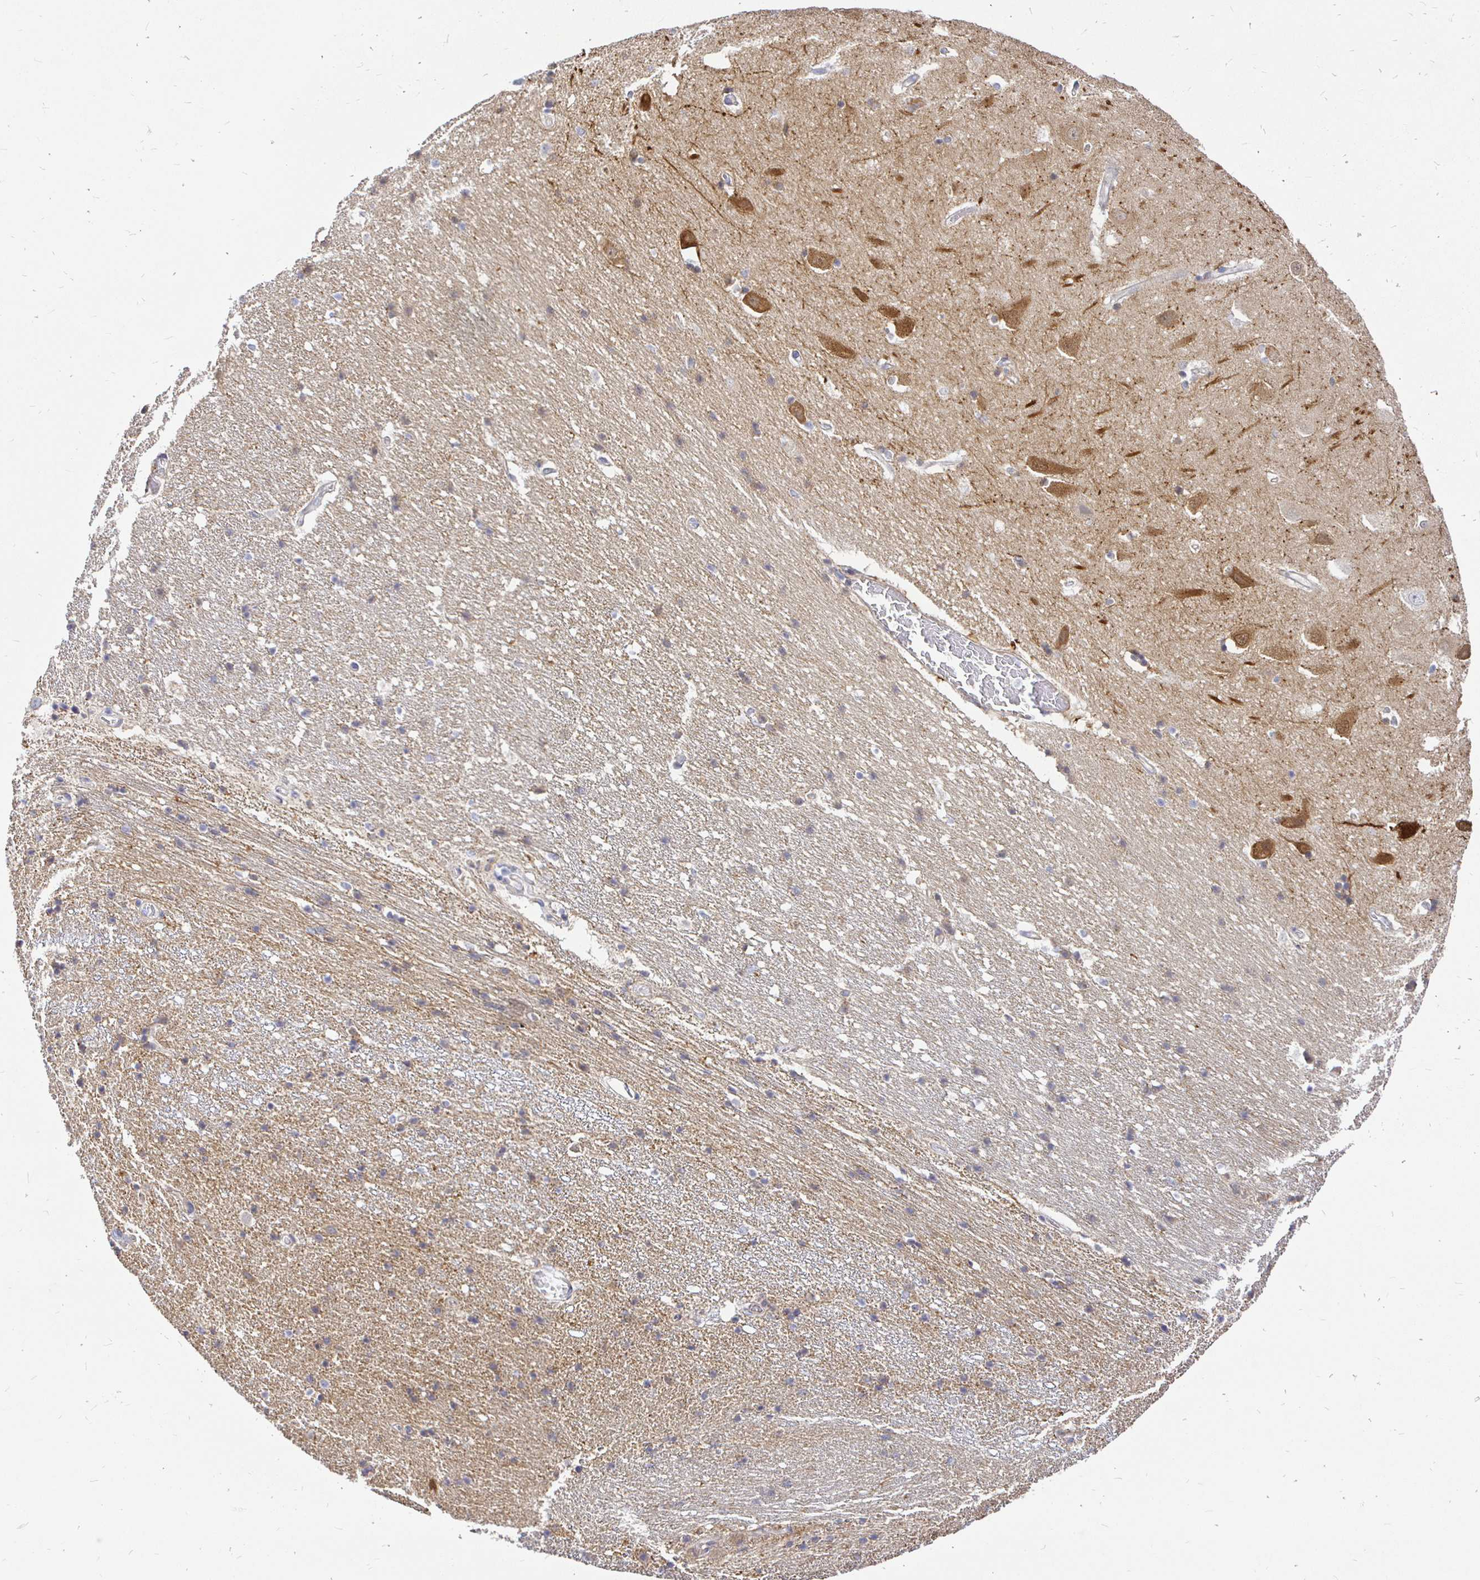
{"staining": {"intensity": "negative", "quantity": "none", "location": "none"}, "tissue": "hippocampus", "cell_type": "Glial cells", "image_type": "normal", "snomed": [{"axis": "morphology", "description": "Normal tissue, NOS"}, {"axis": "topography", "description": "Hippocampus"}], "caption": "The micrograph reveals no significant staining in glial cells of hippocampus. (Stains: DAB (3,3'-diaminobenzidine) IHC with hematoxylin counter stain, Microscopy: brightfield microscopy at high magnification).", "gene": "NECAB1", "patient": {"sex": "male", "age": 63}}